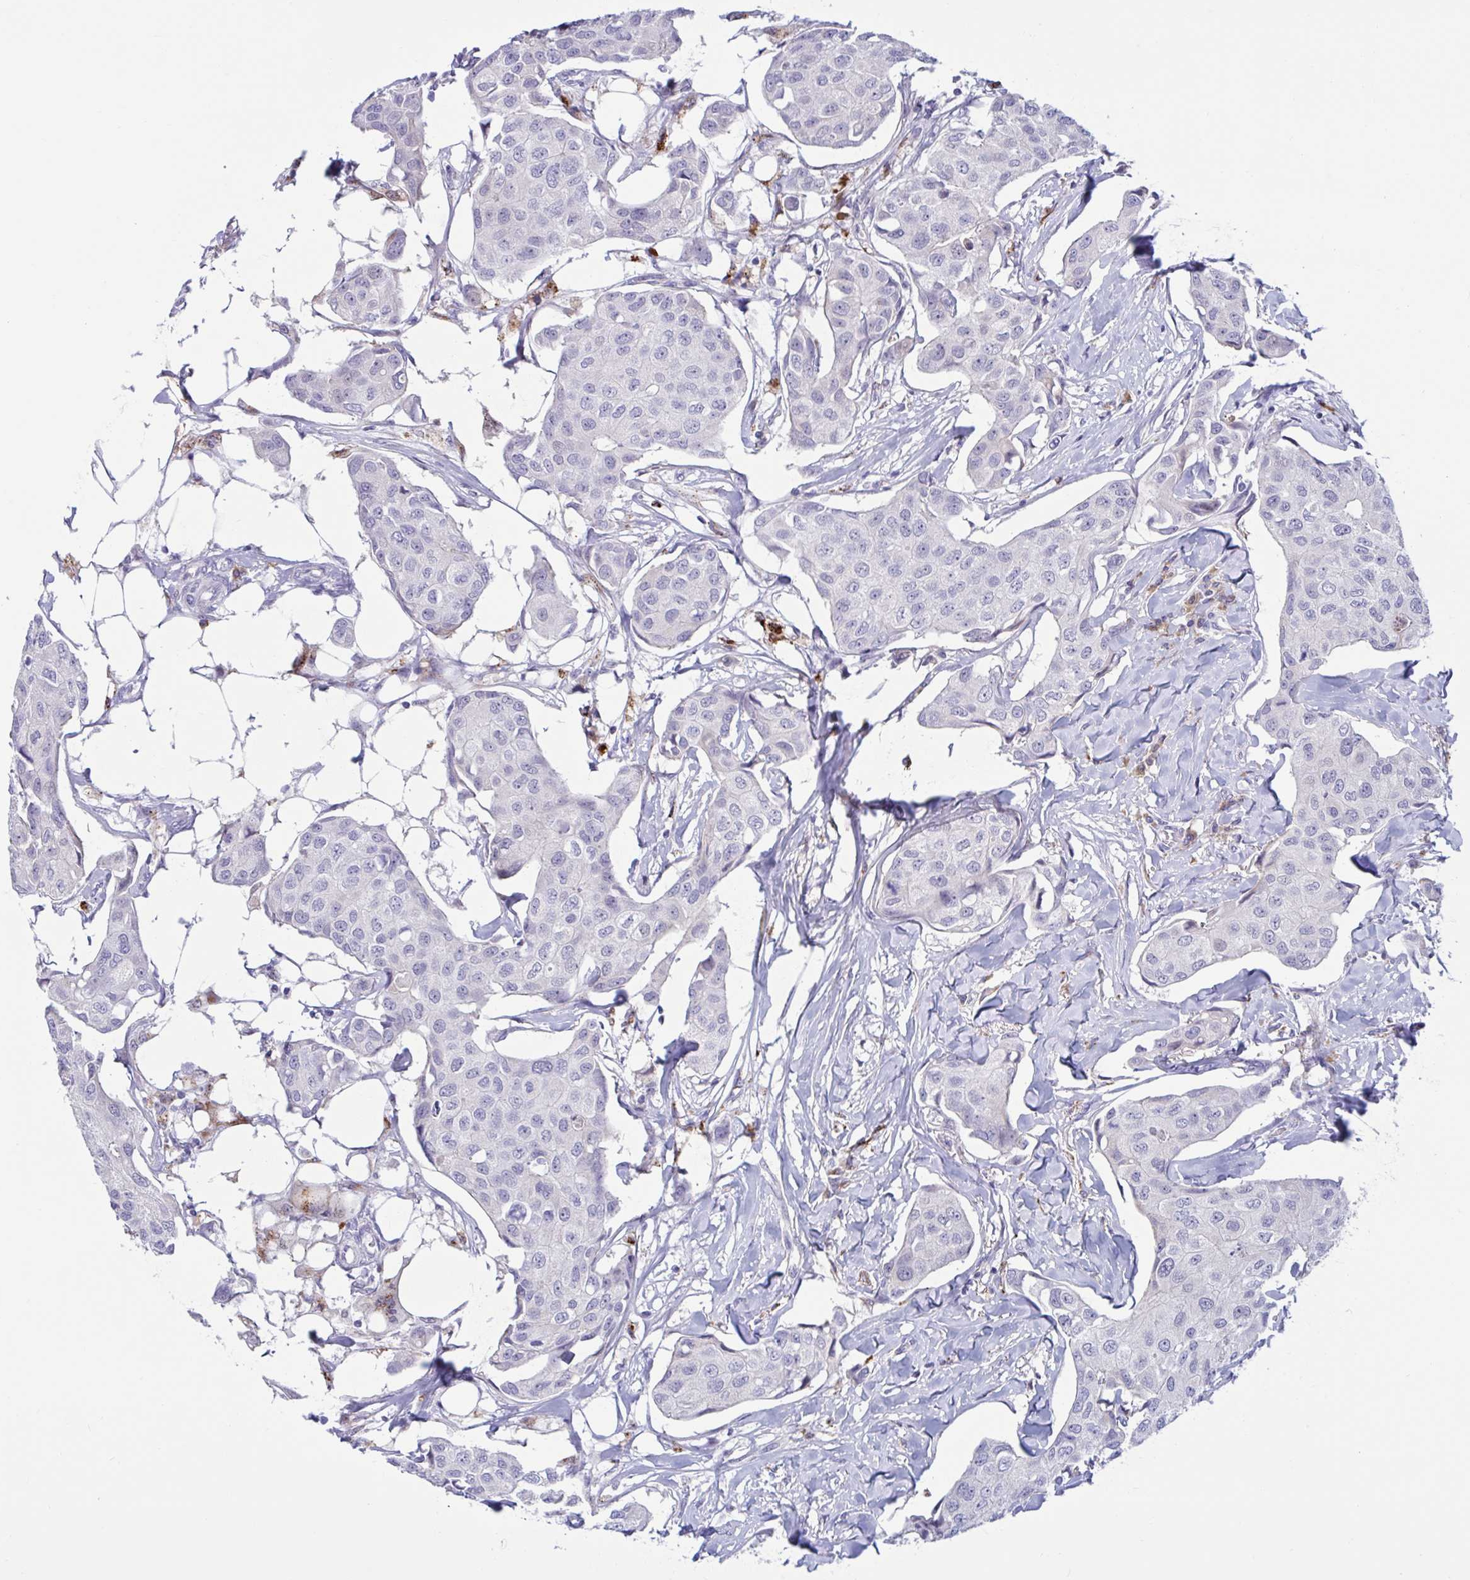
{"staining": {"intensity": "negative", "quantity": "none", "location": "none"}, "tissue": "breast cancer", "cell_type": "Tumor cells", "image_type": "cancer", "snomed": [{"axis": "morphology", "description": "Duct carcinoma"}, {"axis": "topography", "description": "Breast"}, {"axis": "topography", "description": "Lymph node"}], "caption": "Human infiltrating ductal carcinoma (breast) stained for a protein using immunohistochemistry (IHC) displays no positivity in tumor cells.", "gene": "FAM219B", "patient": {"sex": "female", "age": 80}}